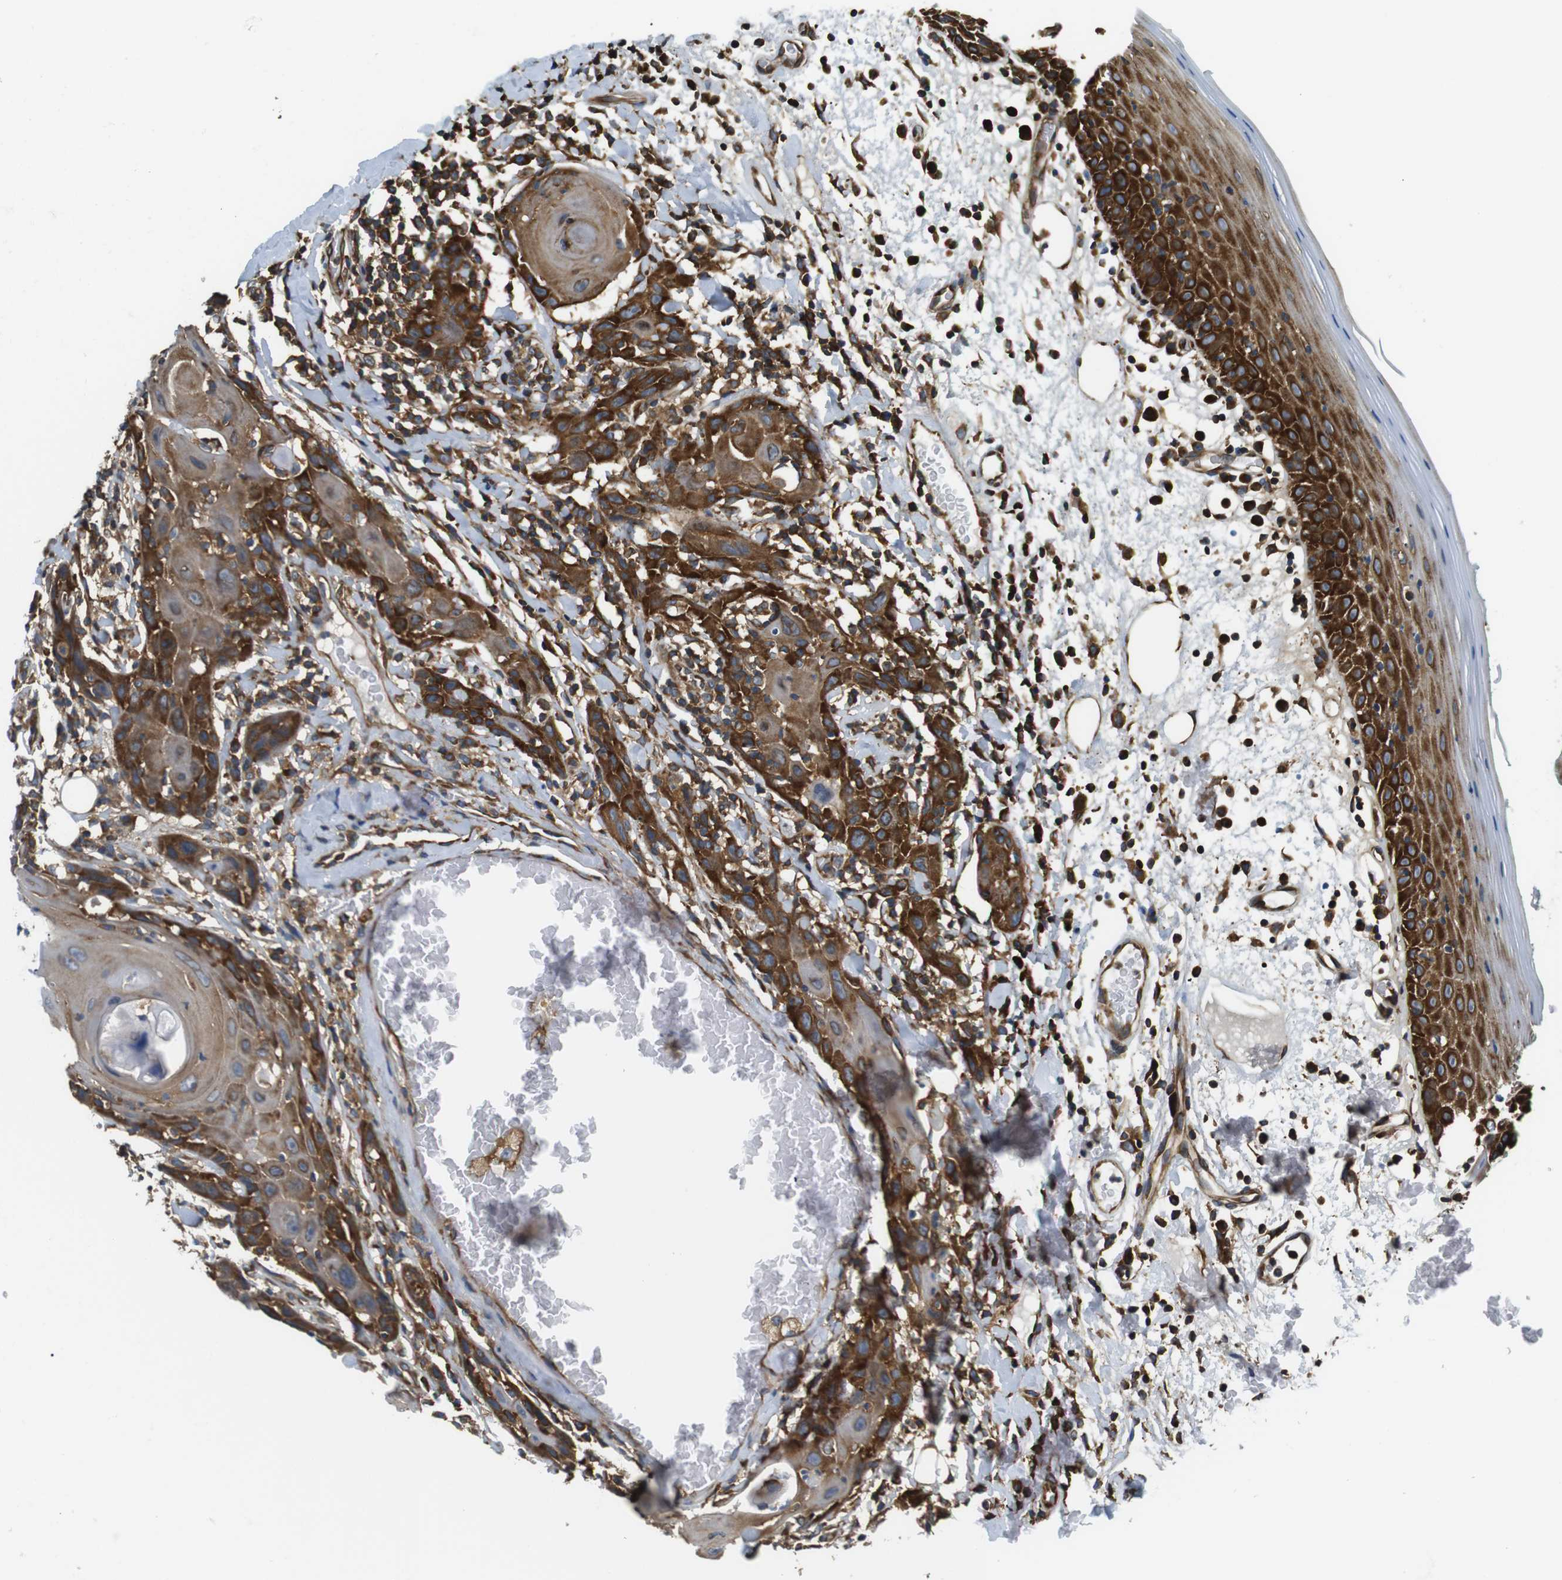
{"staining": {"intensity": "strong", "quantity": "25%-75%", "location": "cytoplasmic/membranous"}, "tissue": "oral mucosa", "cell_type": "Squamous epithelial cells", "image_type": "normal", "snomed": [{"axis": "morphology", "description": "Normal tissue, NOS"}, {"axis": "morphology", "description": "Squamous cell carcinoma, NOS"}, {"axis": "topography", "description": "Skeletal muscle"}, {"axis": "topography", "description": "Oral tissue"}], "caption": "A micrograph of human oral mucosa stained for a protein exhibits strong cytoplasmic/membranous brown staining in squamous epithelial cells.", "gene": "TSC1", "patient": {"sex": "male", "age": 71}}